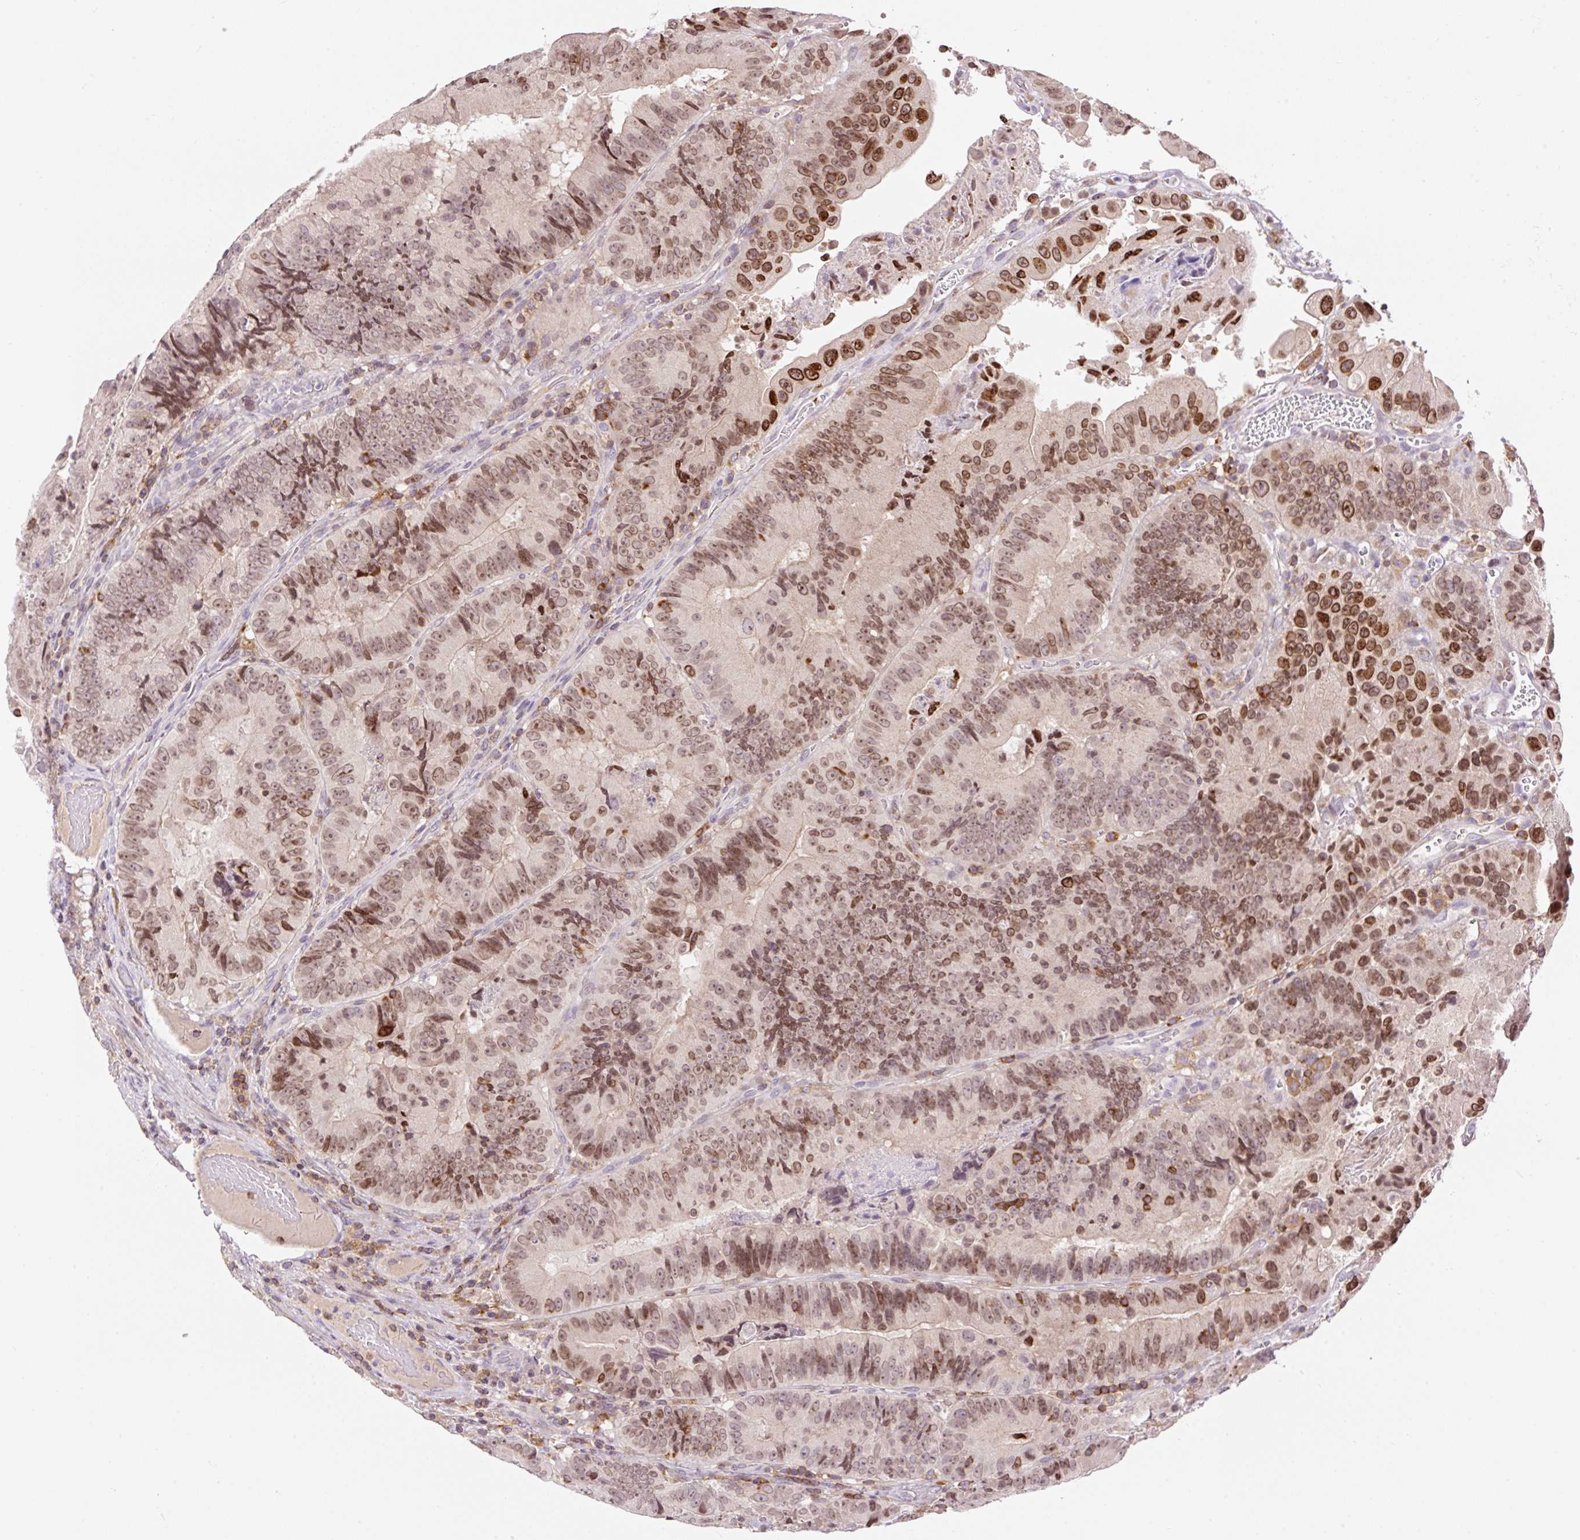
{"staining": {"intensity": "moderate", "quantity": ">75%", "location": "nuclear"}, "tissue": "colorectal cancer", "cell_type": "Tumor cells", "image_type": "cancer", "snomed": [{"axis": "morphology", "description": "Adenocarcinoma, NOS"}, {"axis": "topography", "description": "Colon"}], "caption": "Protein staining of colorectal adenocarcinoma tissue reveals moderate nuclear expression in about >75% of tumor cells.", "gene": "CARD11", "patient": {"sex": "female", "age": 86}}